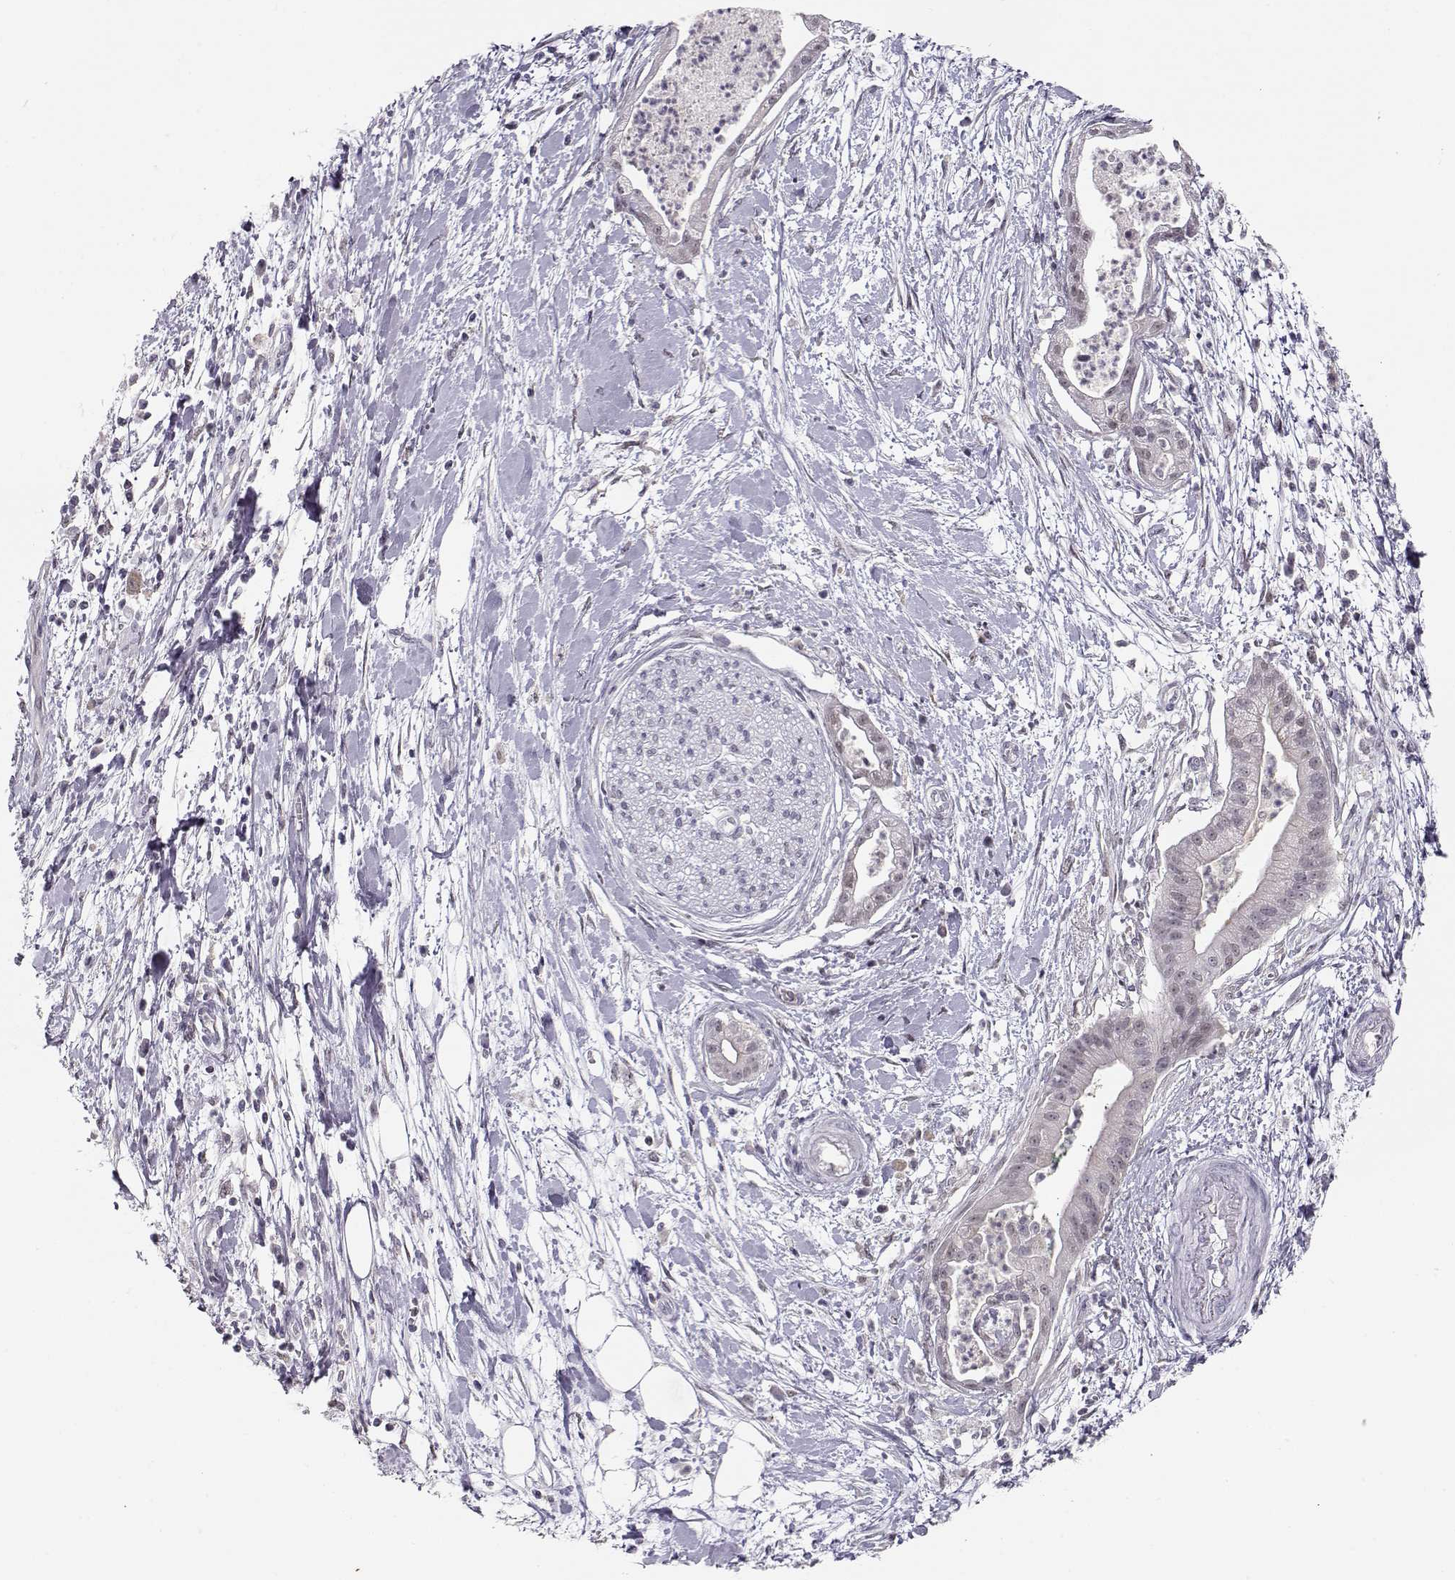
{"staining": {"intensity": "negative", "quantity": "none", "location": "none"}, "tissue": "pancreatic cancer", "cell_type": "Tumor cells", "image_type": "cancer", "snomed": [{"axis": "morphology", "description": "Normal tissue, NOS"}, {"axis": "morphology", "description": "Adenocarcinoma, NOS"}, {"axis": "topography", "description": "Lymph node"}, {"axis": "topography", "description": "Pancreas"}], "caption": "The image reveals no staining of tumor cells in pancreatic cancer (adenocarcinoma). (Stains: DAB IHC with hematoxylin counter stain, Microscopy: brightfield microscopy at high magnification).", "gene": "TEPP", "patient": {"sex": "female", "age": 58}}